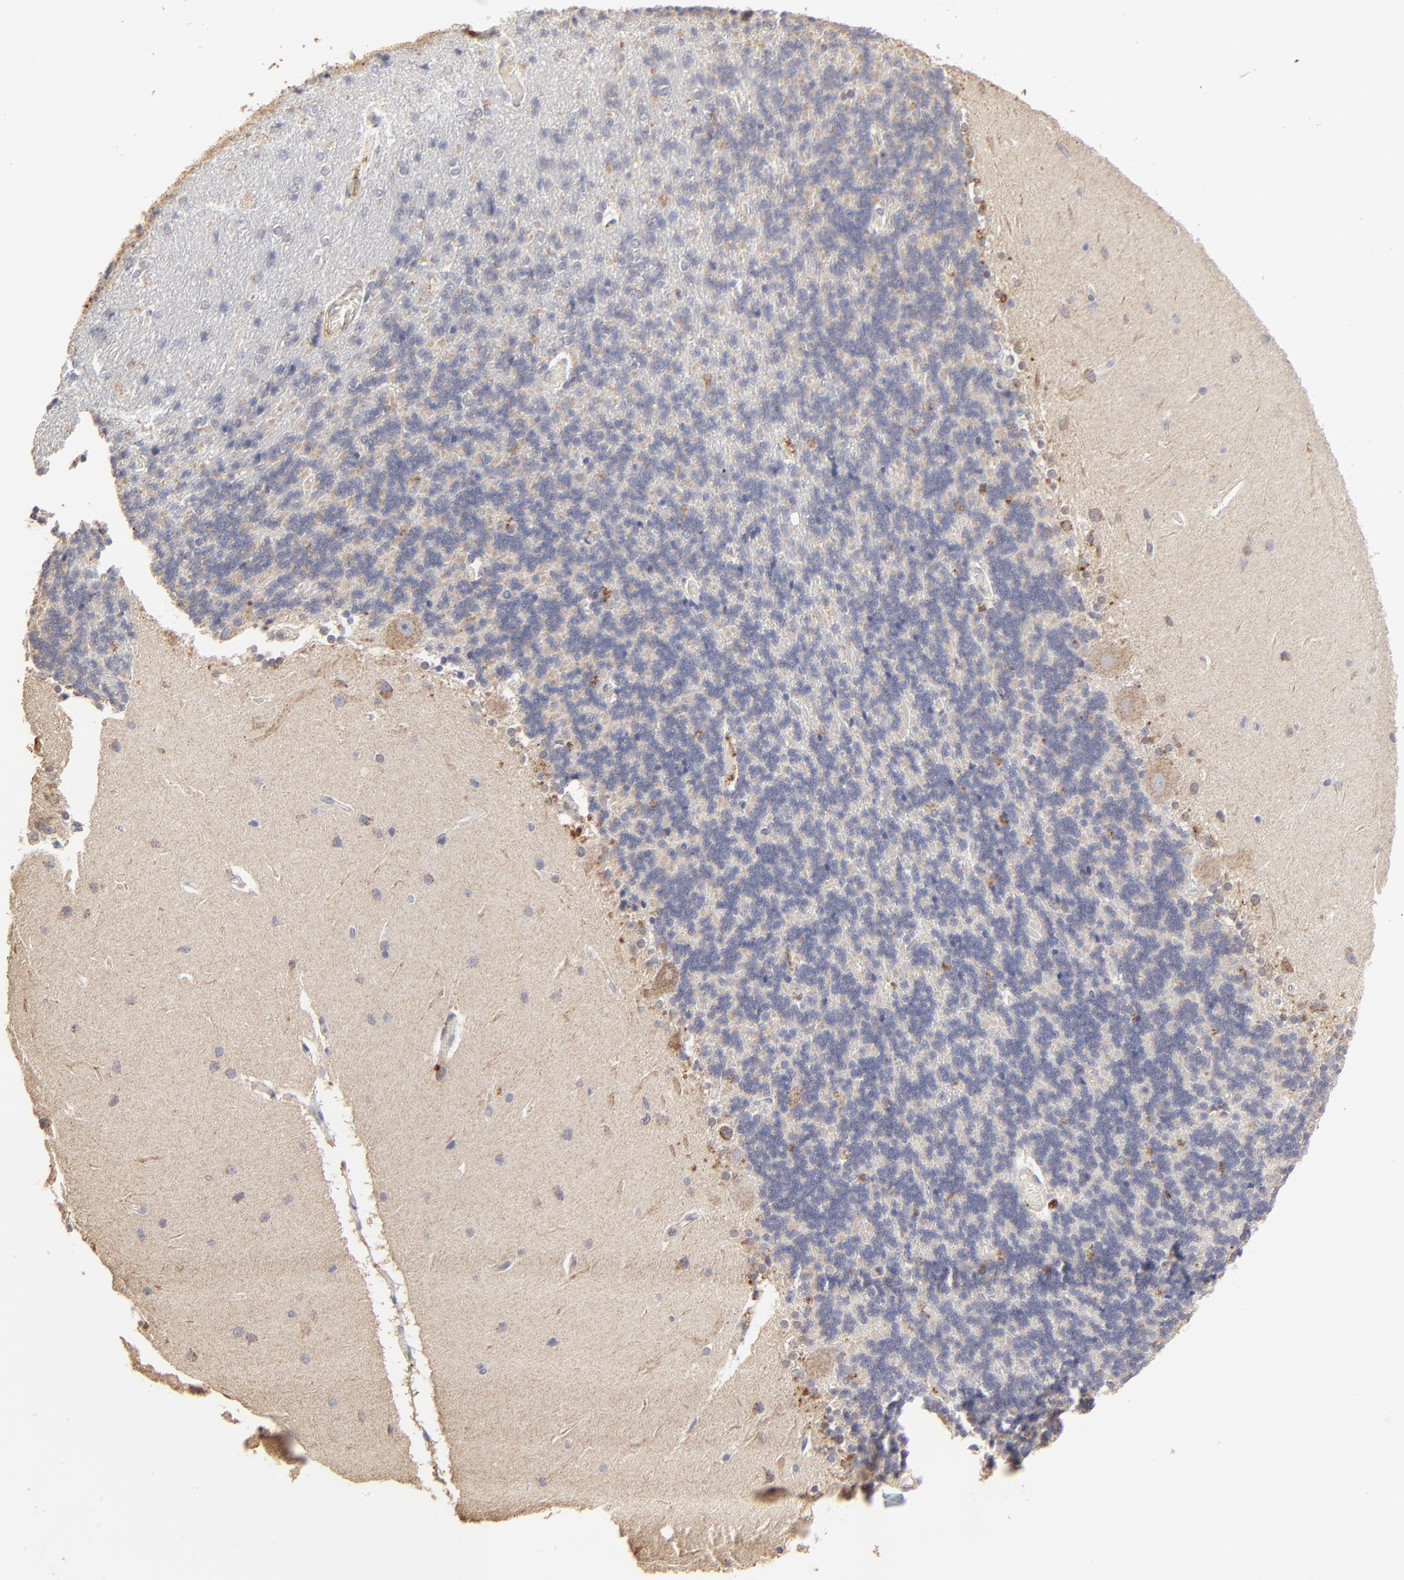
{"staining": {"intensity": "negative", "quantity": "none", "location": "none"}, "tissue": "cerebellum", "cell_type": "Cells in granular layer", "image_type": "normal", "snomed": [{"axis": "morphology", "description": "Normal tissue, NOS"}, {"axis": "topography", "description": "Cerebellum"}], "caption": "Protein analysis of unremarkable cerebellum shows no significant expression in cells in granular layer.", "gene": "LGALS3", "patient": {"sex": "female", "age": 54}}